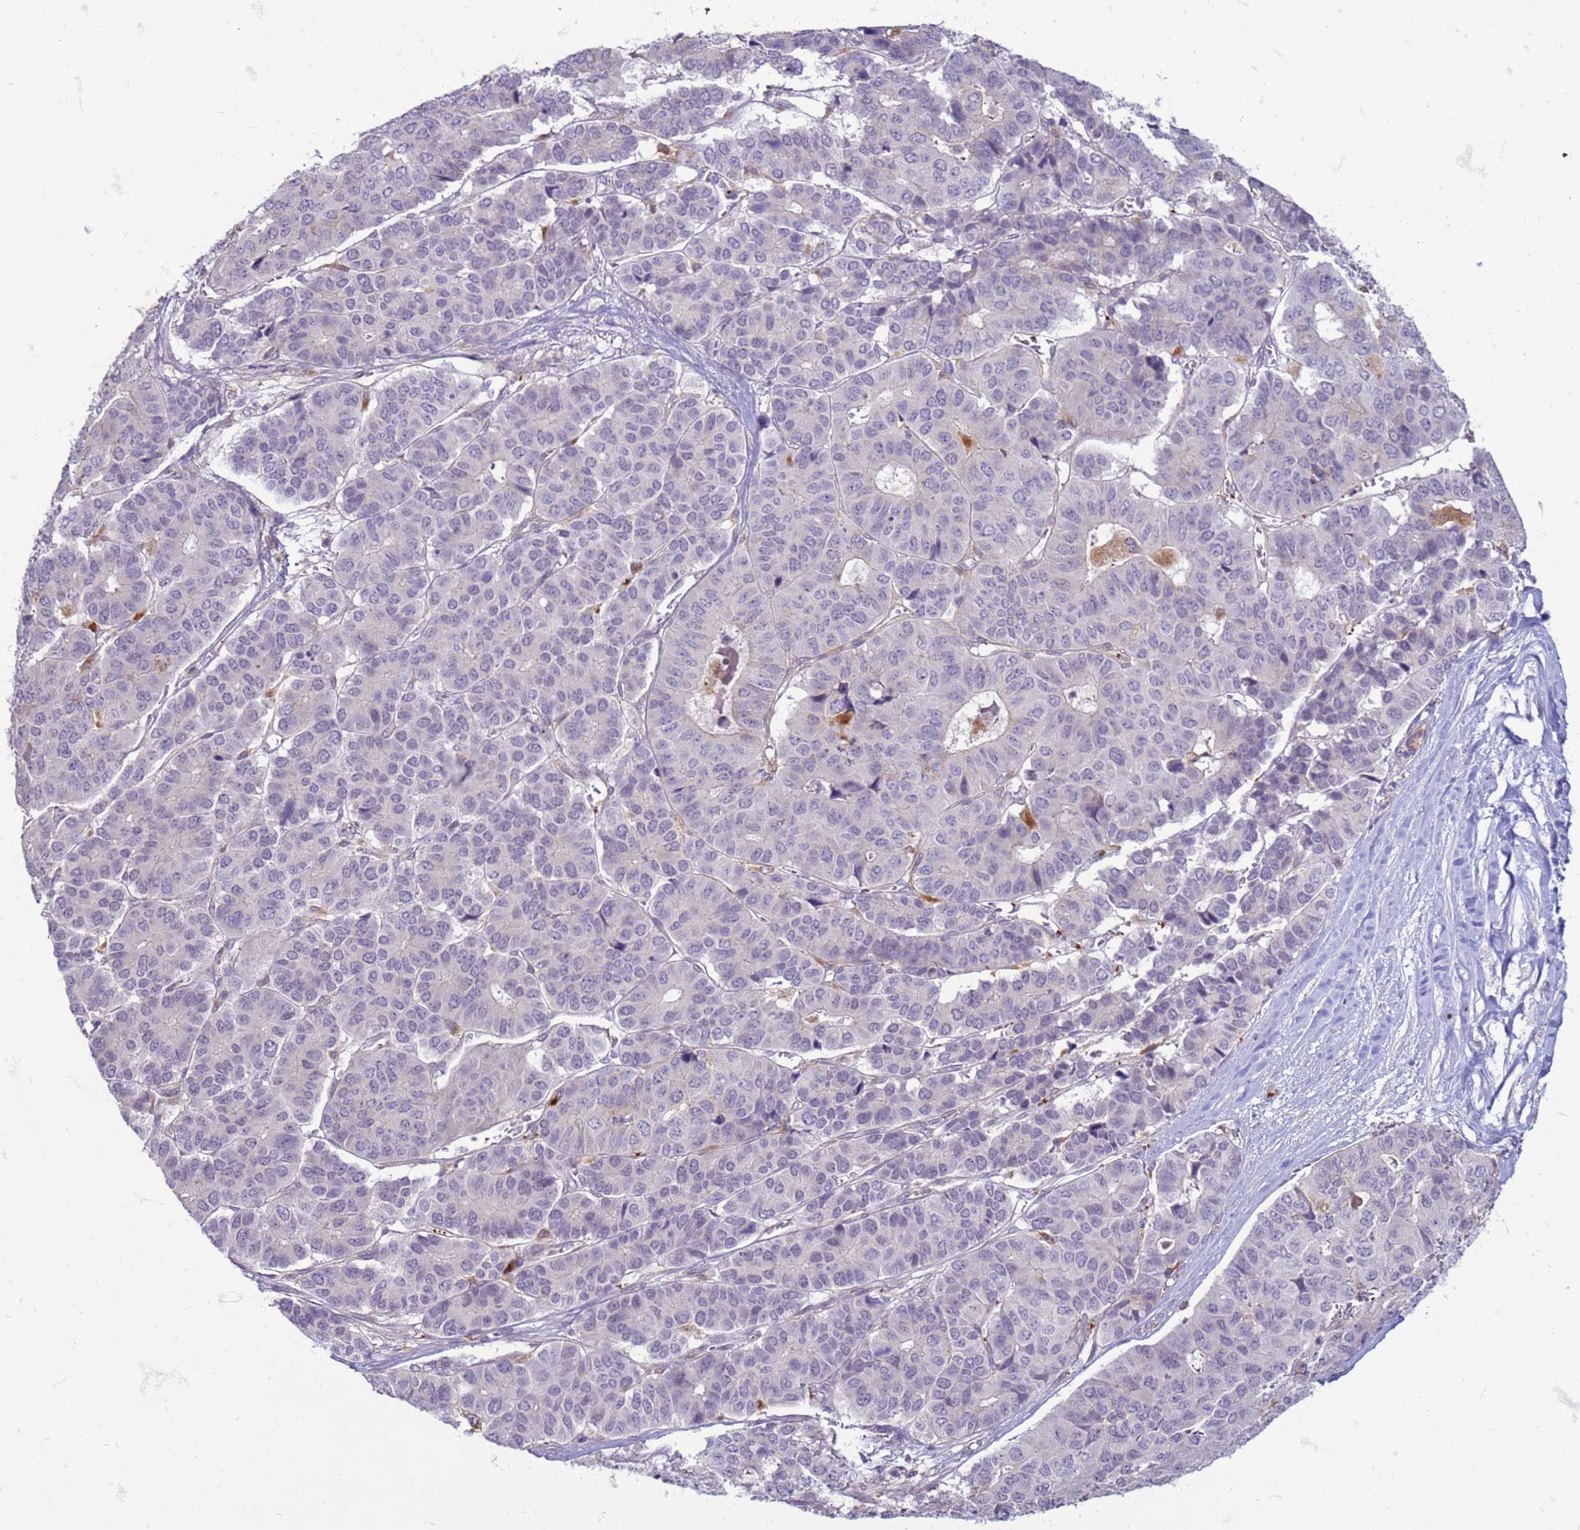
{"staining": {"intensity": "negative", "quantity": "none", "location": "none"}, "tissue": "pancreatic cancer", "cell_type": "Tumor cells", "image_type": "cancer", "snomed": [{"axis": "morphology", "description": "Adenocarcinoma, NOS"}, {"axis": "topography", "description": "Pancreas"}], "caption": "Immunohistochemistry of pancreatic cancer demonstrates no positivity in tumor cells. (DAB immunohistochemistry, high magnification).", "gene": "SLC15A3", "patient": {"sex": "male", "age": 50}}